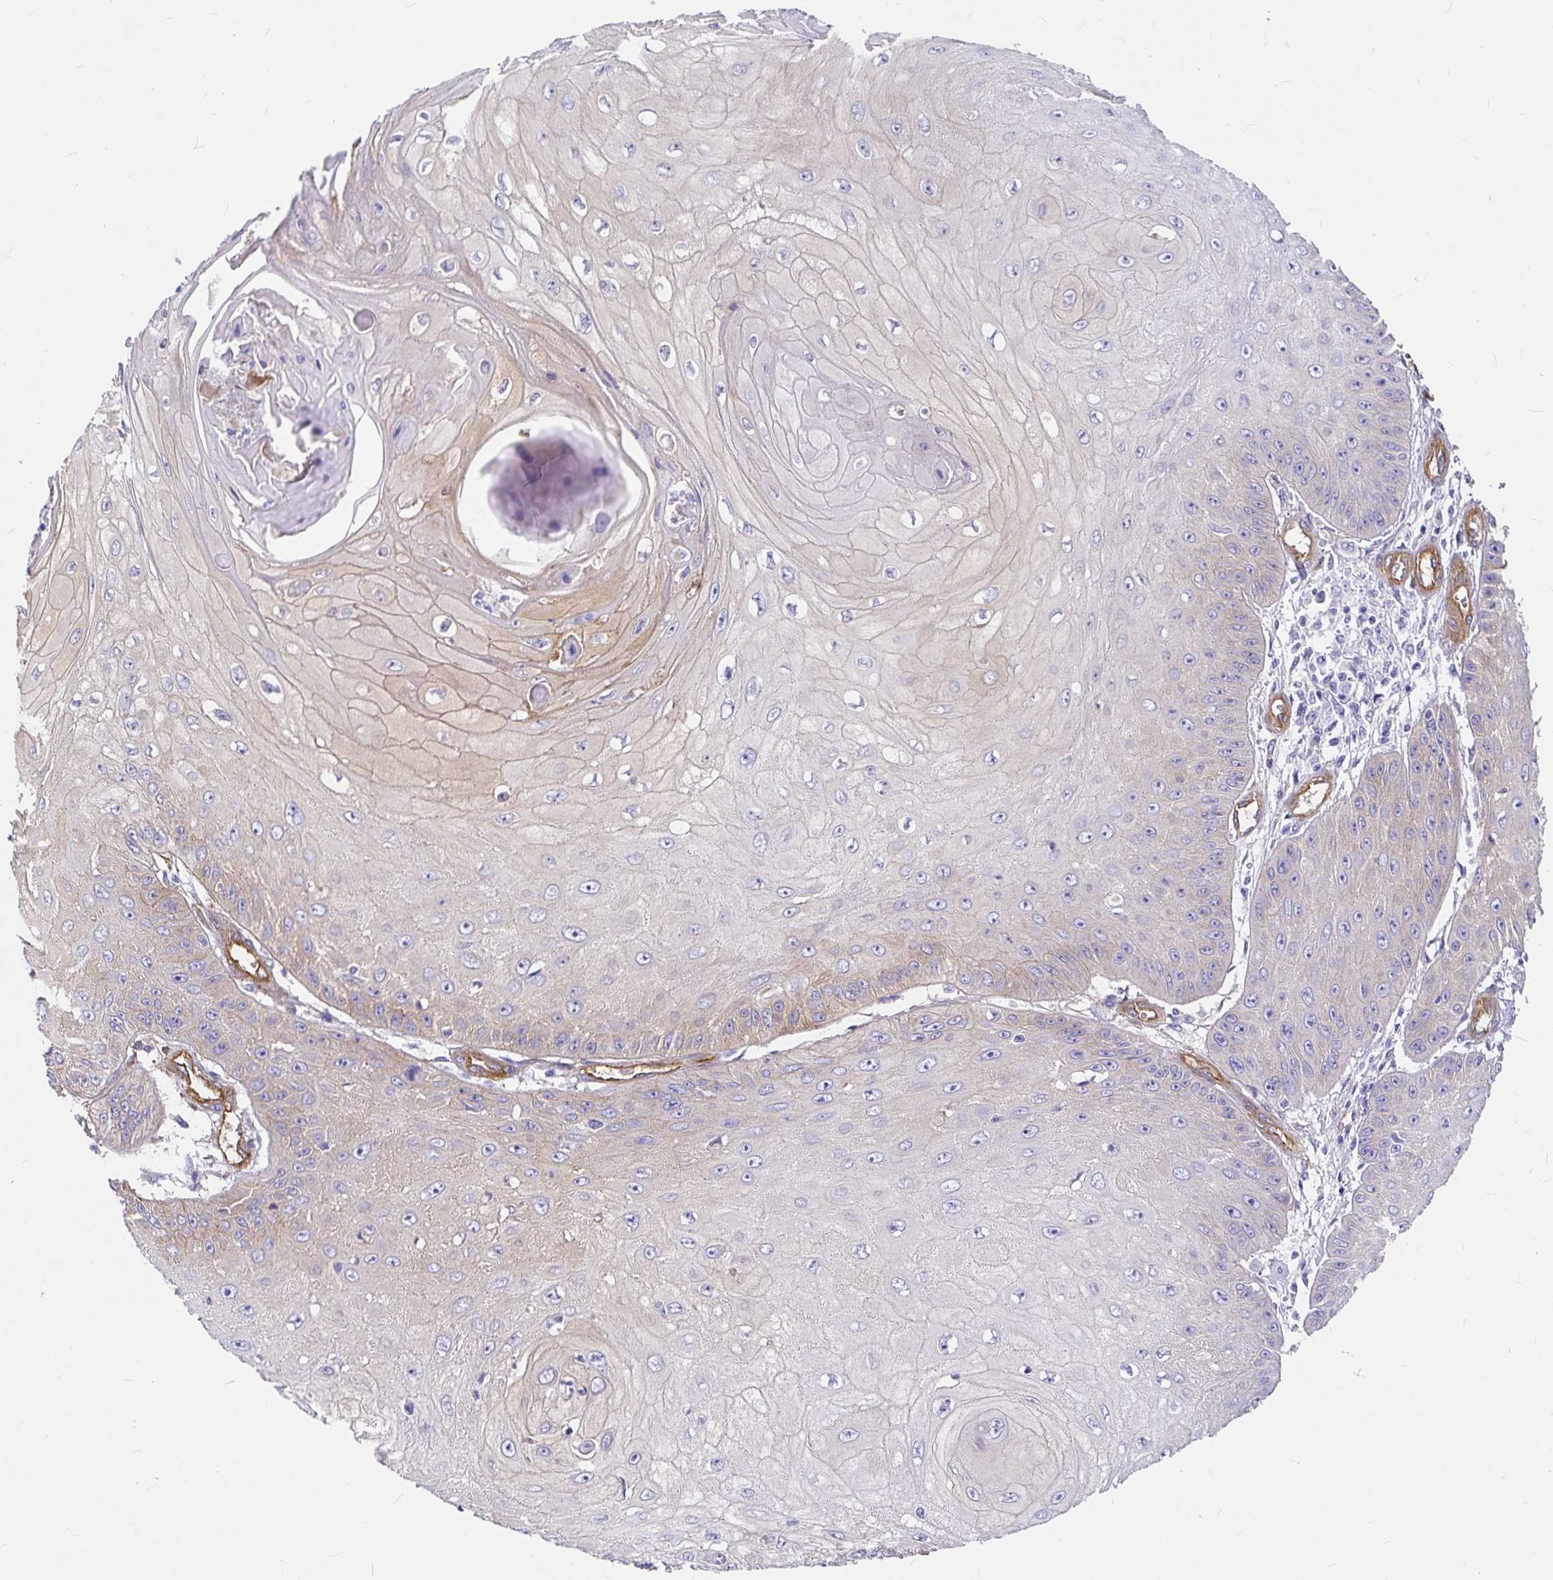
{"staining": {"intensity": "weak", "quantity": "<25%", "location": "cytoplasmic/membranous"}, "tissue": "skin cancer", "cell_type": "Tumor cells", "image_type": "cancer", "snomed": [{"axis": "morphology", "description": "Squamous cell carcinoma, NOS"}, {"axis": "topography", "description": "Skin"}], "caption": "High magnification brightfield microscopy of squamous cell carcinoma (skin) stained with DAB (3,3'-diaminobenzidine) (brown) and counterstained with hematoxylin (blue): tumor cells show no significant staining.", "gene": "MYO1B", "patient": {"sex": "male", "age": 70}}